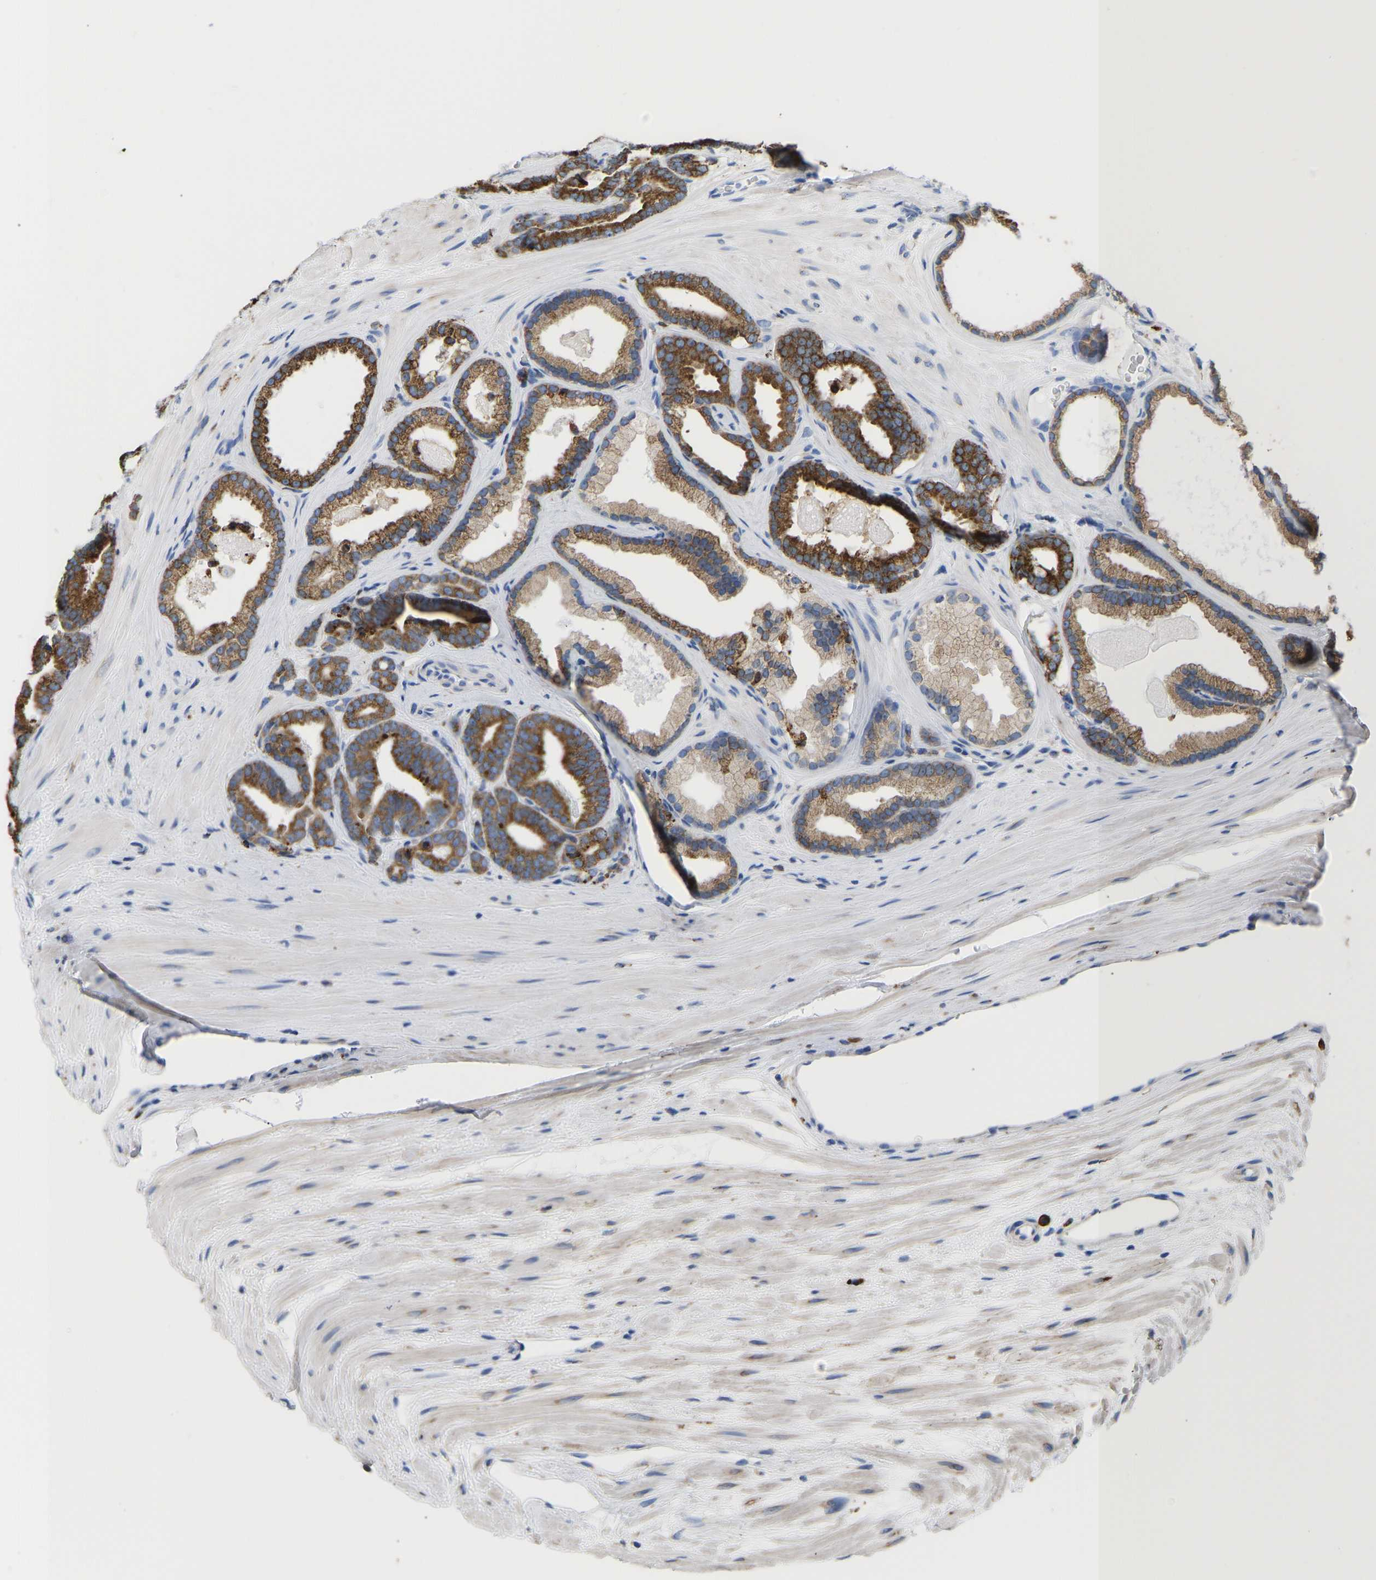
{"staining": {"intensity": "strong", "quantity": ">75%", "location": "cytoplasmic/membranous"}, "tissue": "prostate cancer", "cell_type": "Tumor cells", "image_type": "cancer", "snomed": [{"axis": "morphology", "description": "Adenocarcinoma, High grade"}, {"axis": "topography", "description": "Prostate"}], "caption": "DAB immunohistochemical staining of prostate cancer reveals strong cytoplasmic/membranous protein staining in approximately >75% of tumor cells.", "gene": "P4HB", "patient": {"sex": "male", "age": 60}}